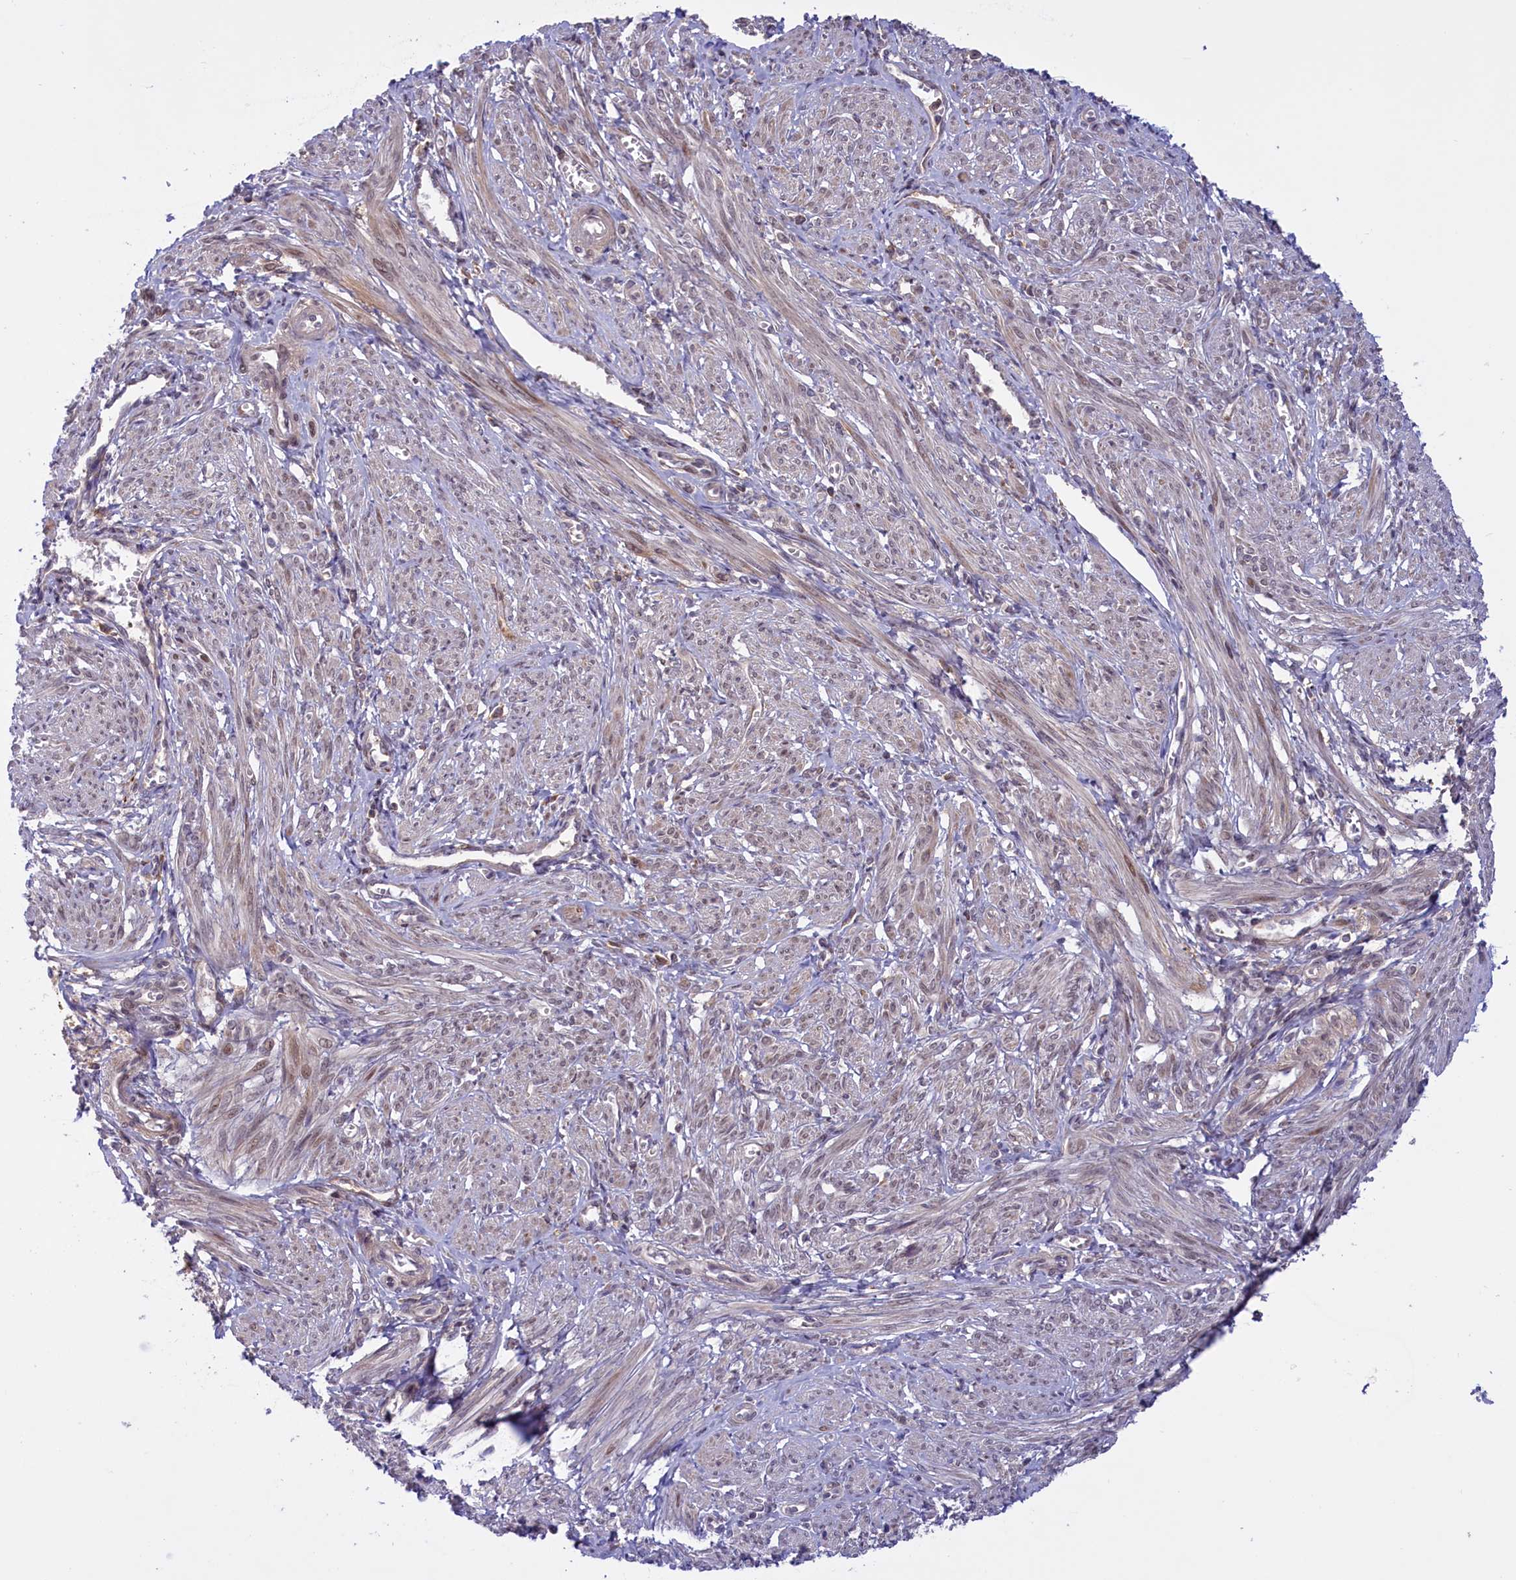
{"staining": {"intensity": "moderate", "quantity": "25%-75%", "location": "cytoplasmic/membranous"}, "tissue": "smooth muscle", "cell_type": "Smooth muscle cells", "image_type": "normal", "snomed": [{"axis": "morphology", "description": "Normal tissue, NOS"}, {"axis": "topography", "description": "Smooth muscle"}], "caption": "A high-resolution photomicrograph shows immunohistochemistry (IHC) staining of benign smooth muscle, which exhibits moderate cytoplasmic/membranous expression in approximately 25%-75% of smooth muscle cells. Nuclei are stained in blue.", "gene": "RRAD", "patient": {"sex": "female", "age": 39}}